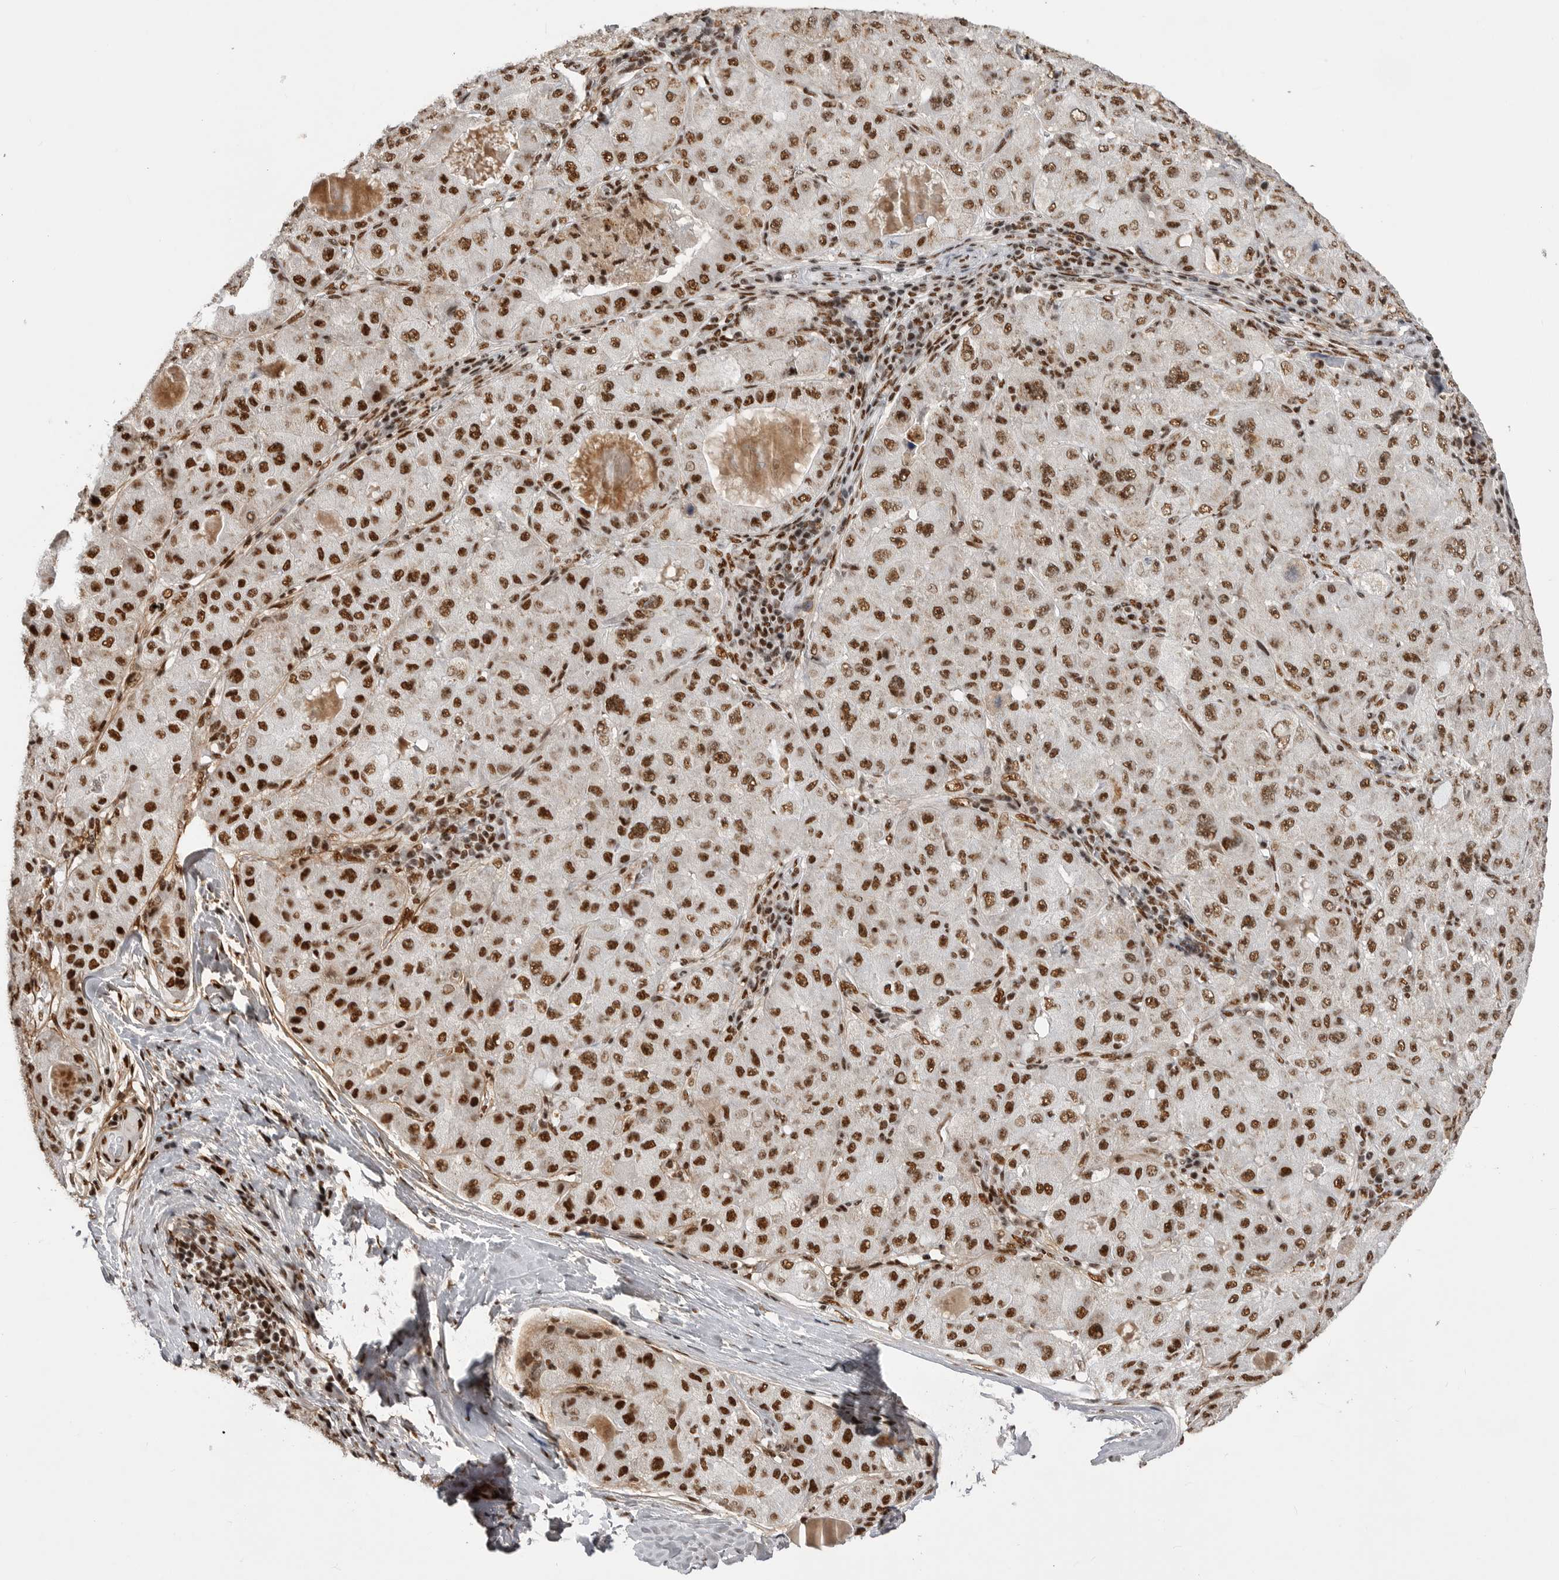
{"staining": {"intensity": "strong", "quantity": ">75%", "location": "nuclear"}, "tissue": "liver cancer", "cell_type": "Tumor cells", "image_type": "cancer", "snomed": [{"axis": "morphology", "description": "Carcinoma, Hepatocellular, NOS"}, {"axis": "topography", "description": "Liver"}], "caption": "Liver cancer (hepatocellular carcinoma) was stained to show a protein in brown. There is high levels of strong nuclear positivity in about >75% of tumor cells. The staining was performed using DAB, with brown indicating positive protein expression. Nuclei are stained blue with hematoxylin.", "gene": "PPP1R8", "patient": {"sex": "male", "age": 80}}